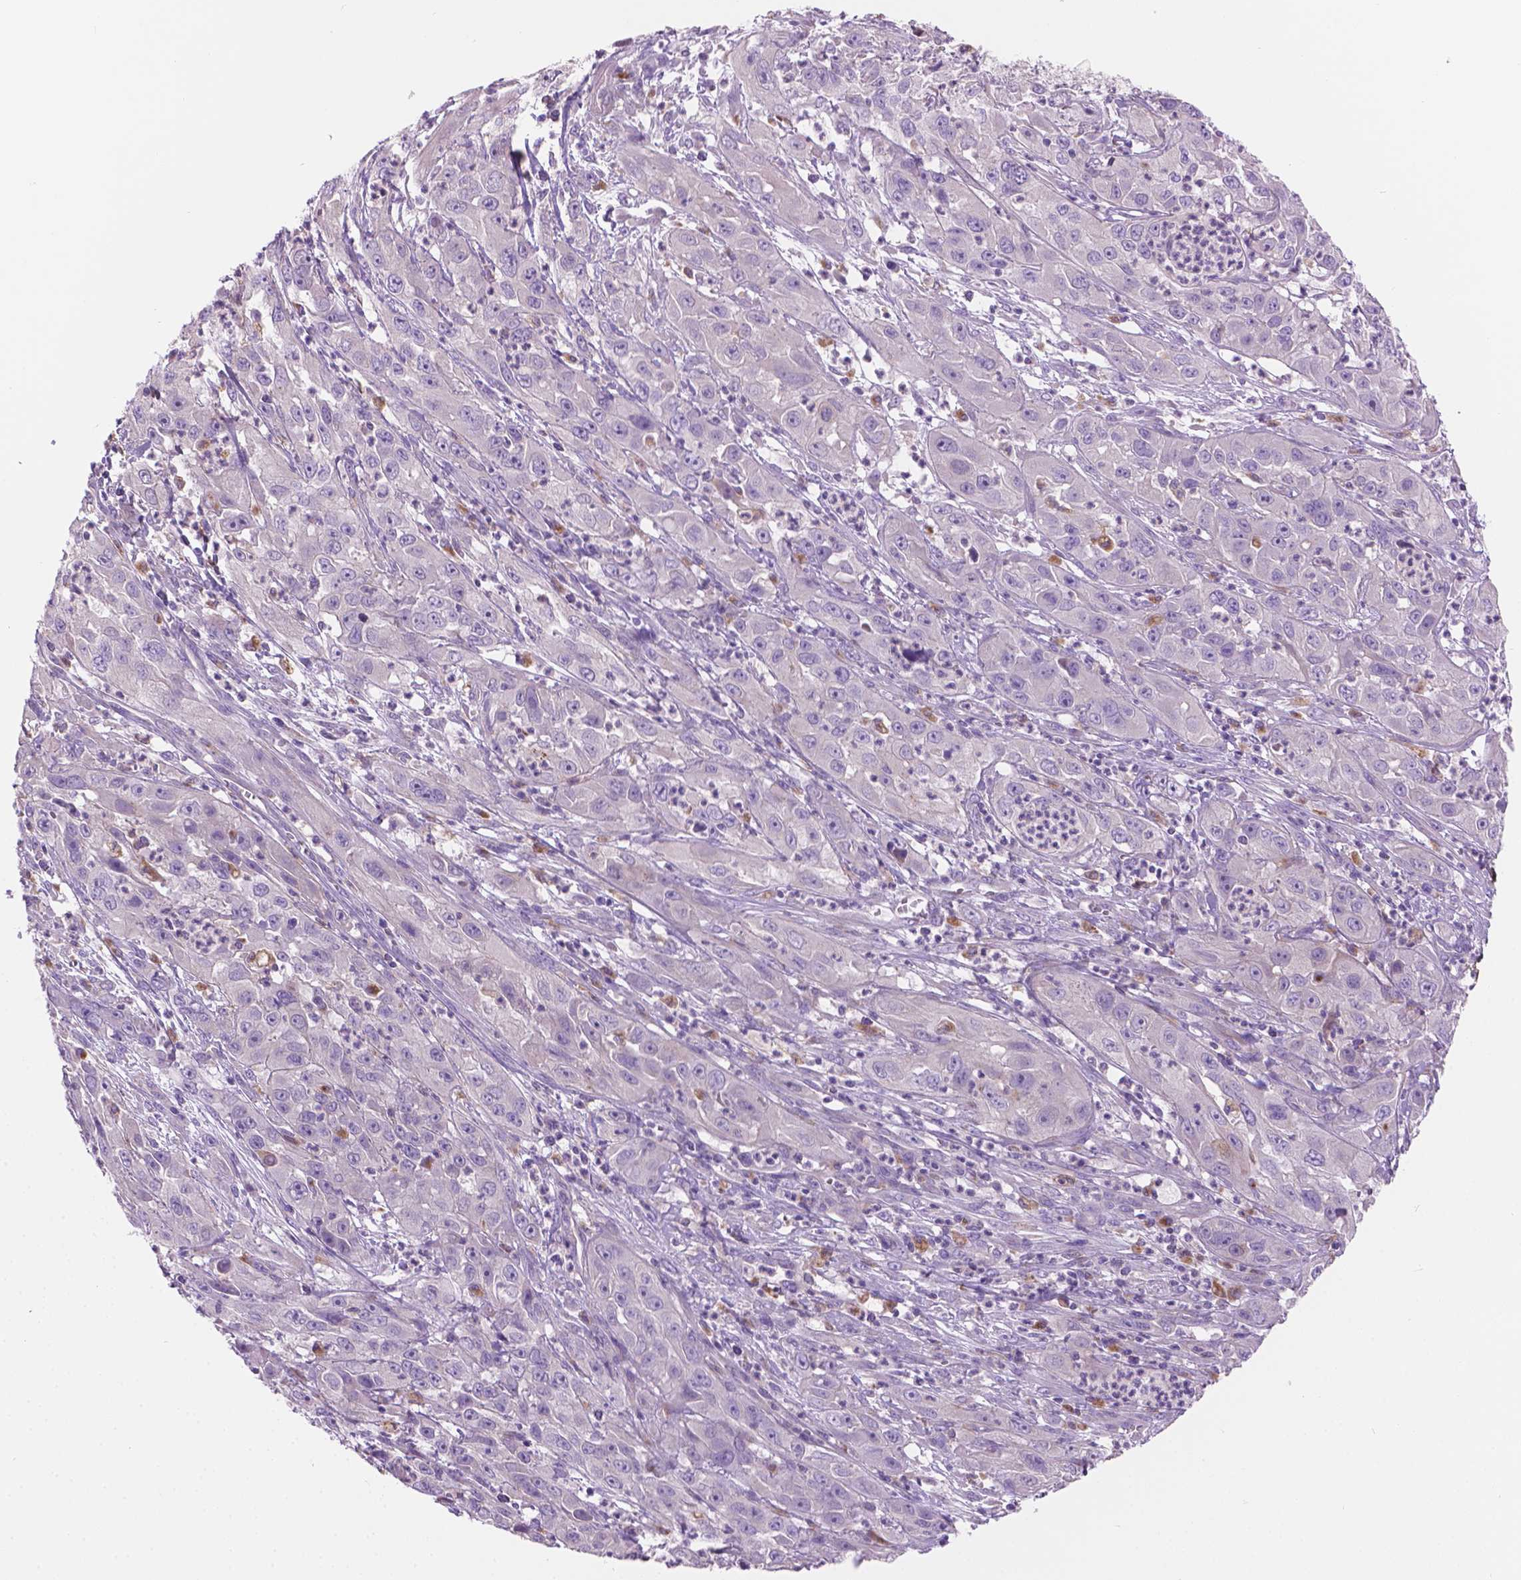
{"staining": {"intensity": "negative", "quantity": "none", "location": "none"}, "tissue": "cervical cancer", "cell_type": "Tumor cells", "image_type": "cancer", "snomed": [{"axis": "morphology", "description": "Squamous cell carcinoma, NOS"}, {"axis": "topography", "description": "Cervix"}], "caption": "Human cervical cancer stained for a protein using immunohistochemistry (IHC) reveals no expression in tumor cells.", "gene": "CDH7", "patient": {"sex": "female", "age": 32}}